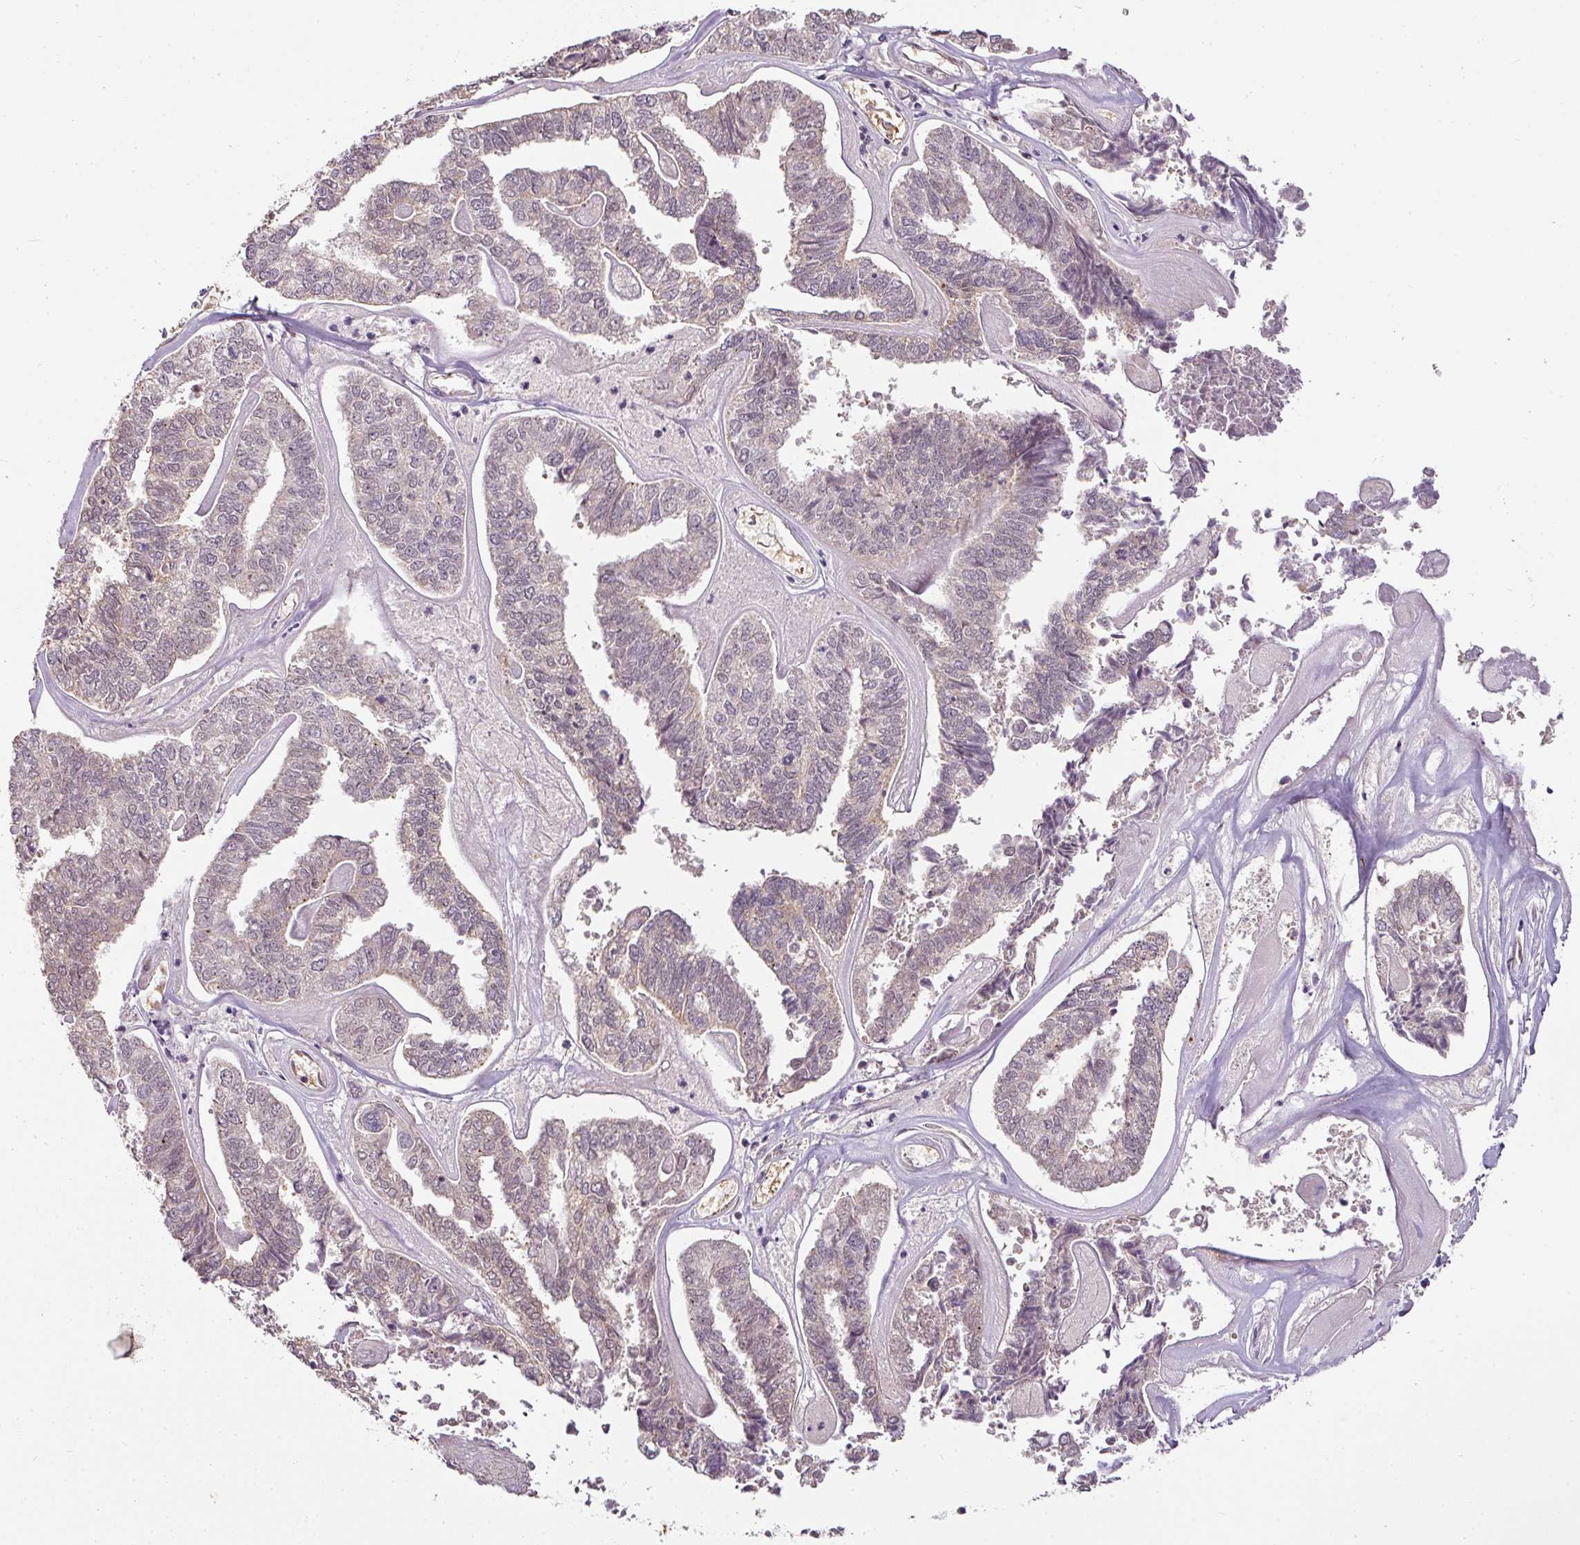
{"staining": {"intensity": "weak", "quantity": "<25%", "location": "cytoplasmic/membranous"}, "tissue": "endometrial cancer", "cell_type": "Tumor cells", "image_type": "cancer", "snomed": [{"axis": "morphology", "description": "Adenocarcinoma, NOS"}, {"axis": "topography", "description": "Endometrium"}], "caption": "Micrograph shows no significant protein expression in tumor cells of endometrial adenocarcinoma.", "gene": "MYOM2", "patient": {"sex": "female", "age": 73}}